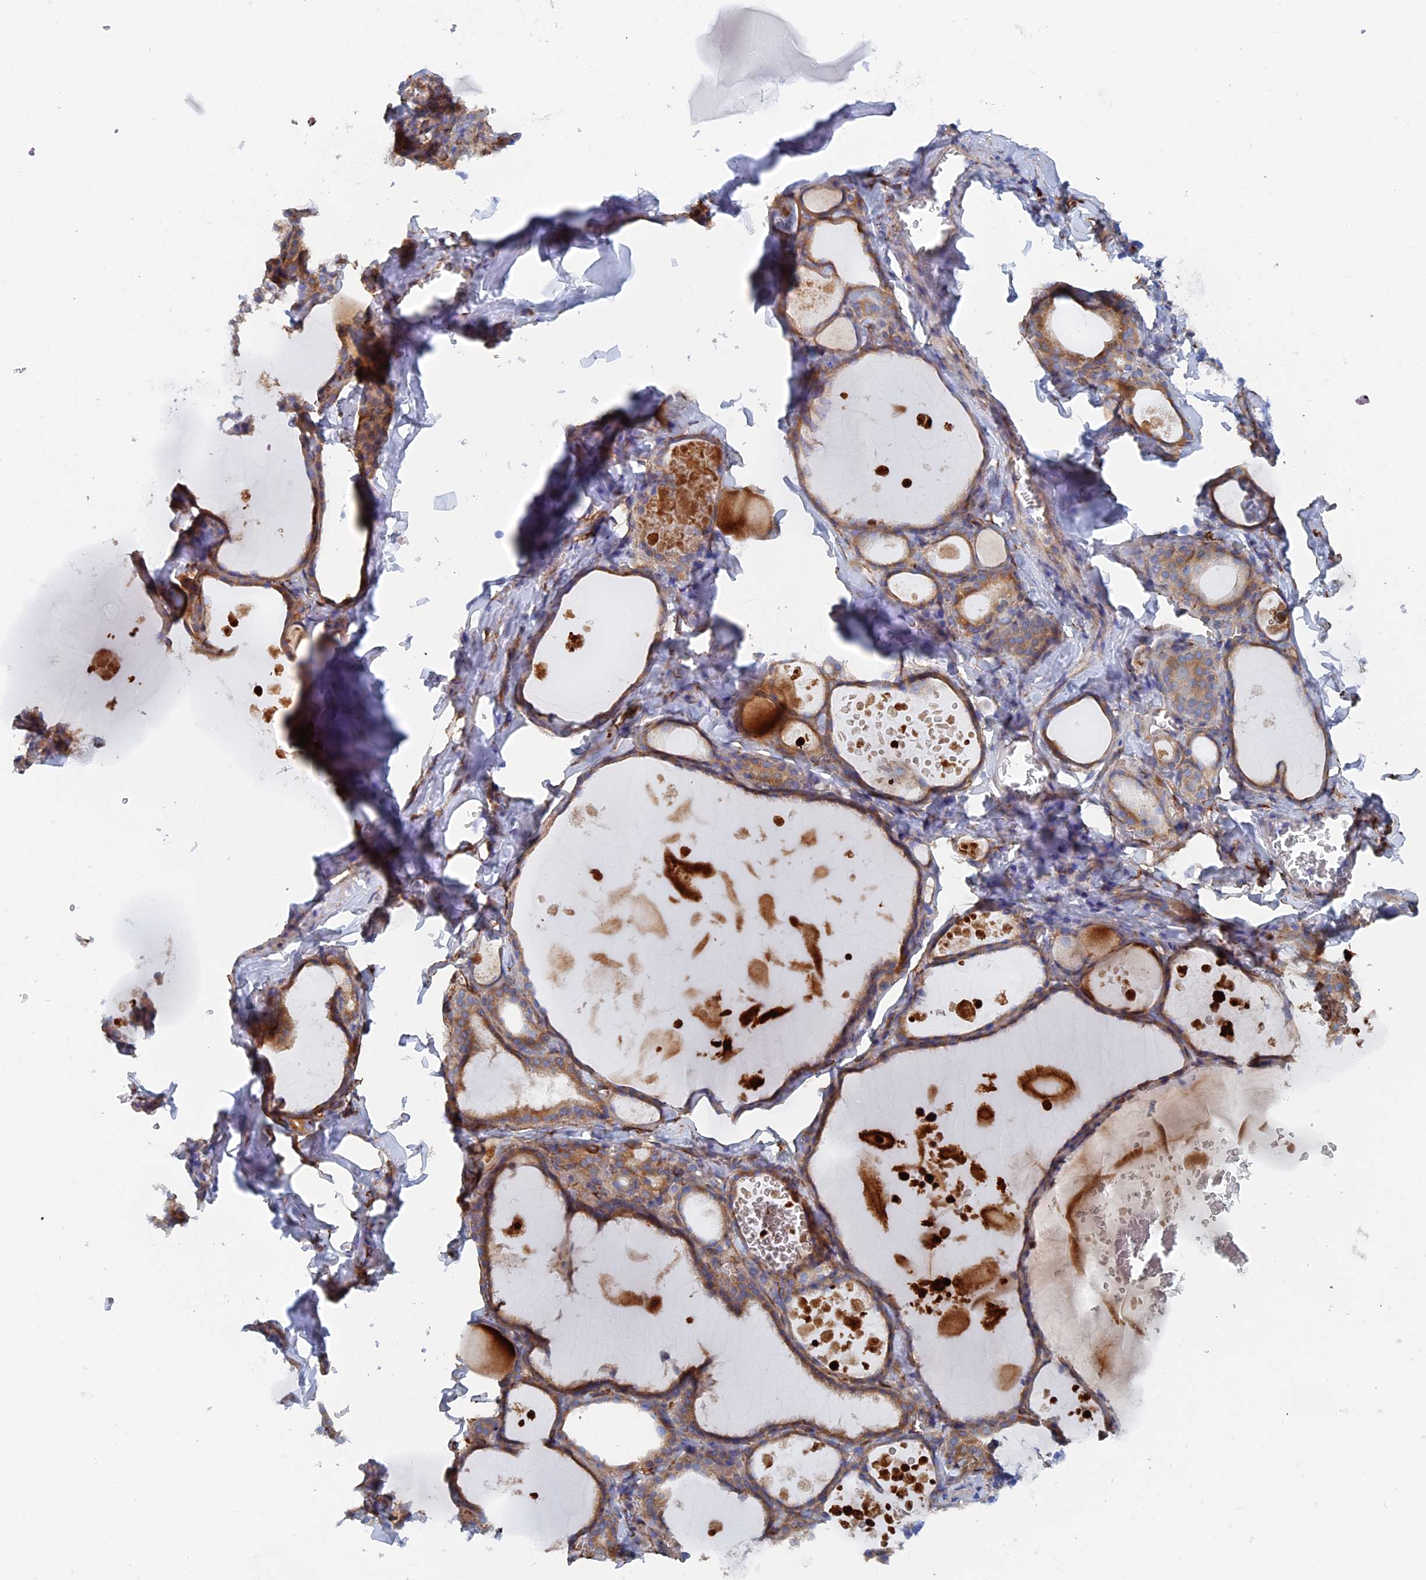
{"staining": {"intensity": "moderate", "quantity": "25%-75%", "location": "cytoplasmic/membranous"}, "tissue": "thyroid gland", "cell_type": "Glandular cells", "image_type": "normal", "snomed": [{"axis": "morphology", "description": "Normal tissue, NOS"}, {"axis": "topography", "description": "Thyroid gland"}], "caption": "Thyroid gland stained for a protein exhibits moderate cytoplasmic/membranous positivity in glandular cells. Nuclei are stained in blue.", "gene": "COG7", "patient": {"sex": "male", "age": 56}}